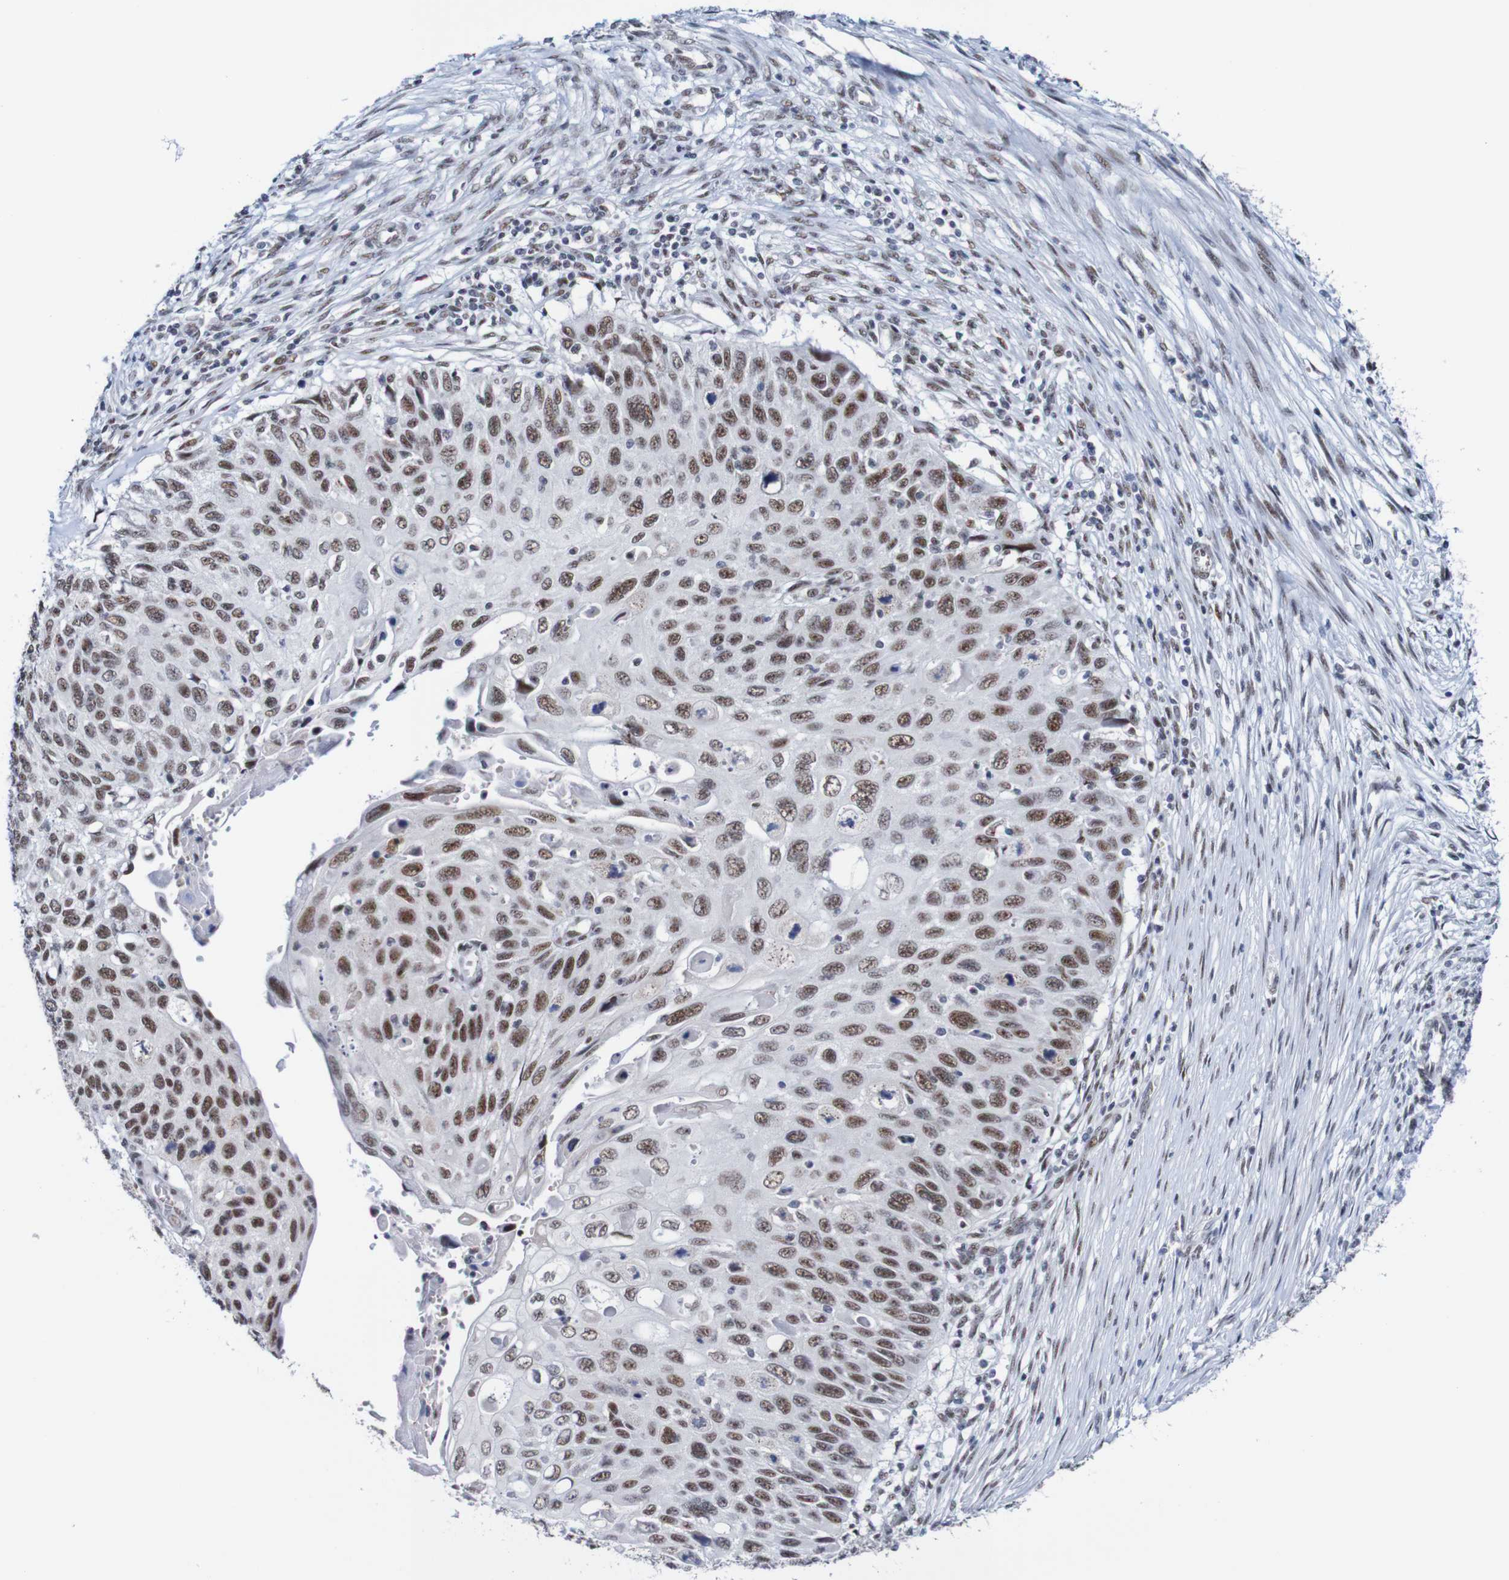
{"staining": {"intensity": "strong", "quantity": "25%-75%", "location": "nuclear"}, "tissue": "cervical cancer", "cell_type": "Tumor cells", "image_type": "cancer", "snomed": [{"axis": "morphology", "description": "Squamous cell carcinoma, NOS"}, {"axis": "topography", "description": "Cervix"}], "caption": "Immunohistochemical staining of cervical cancer (squamous cell carcinoma) exhibits strong nuclear protein expression in approximately 25%-75% of tumor cells.", "gene": "CDC5L", "patient": {"sex": "female", "age": 70}}